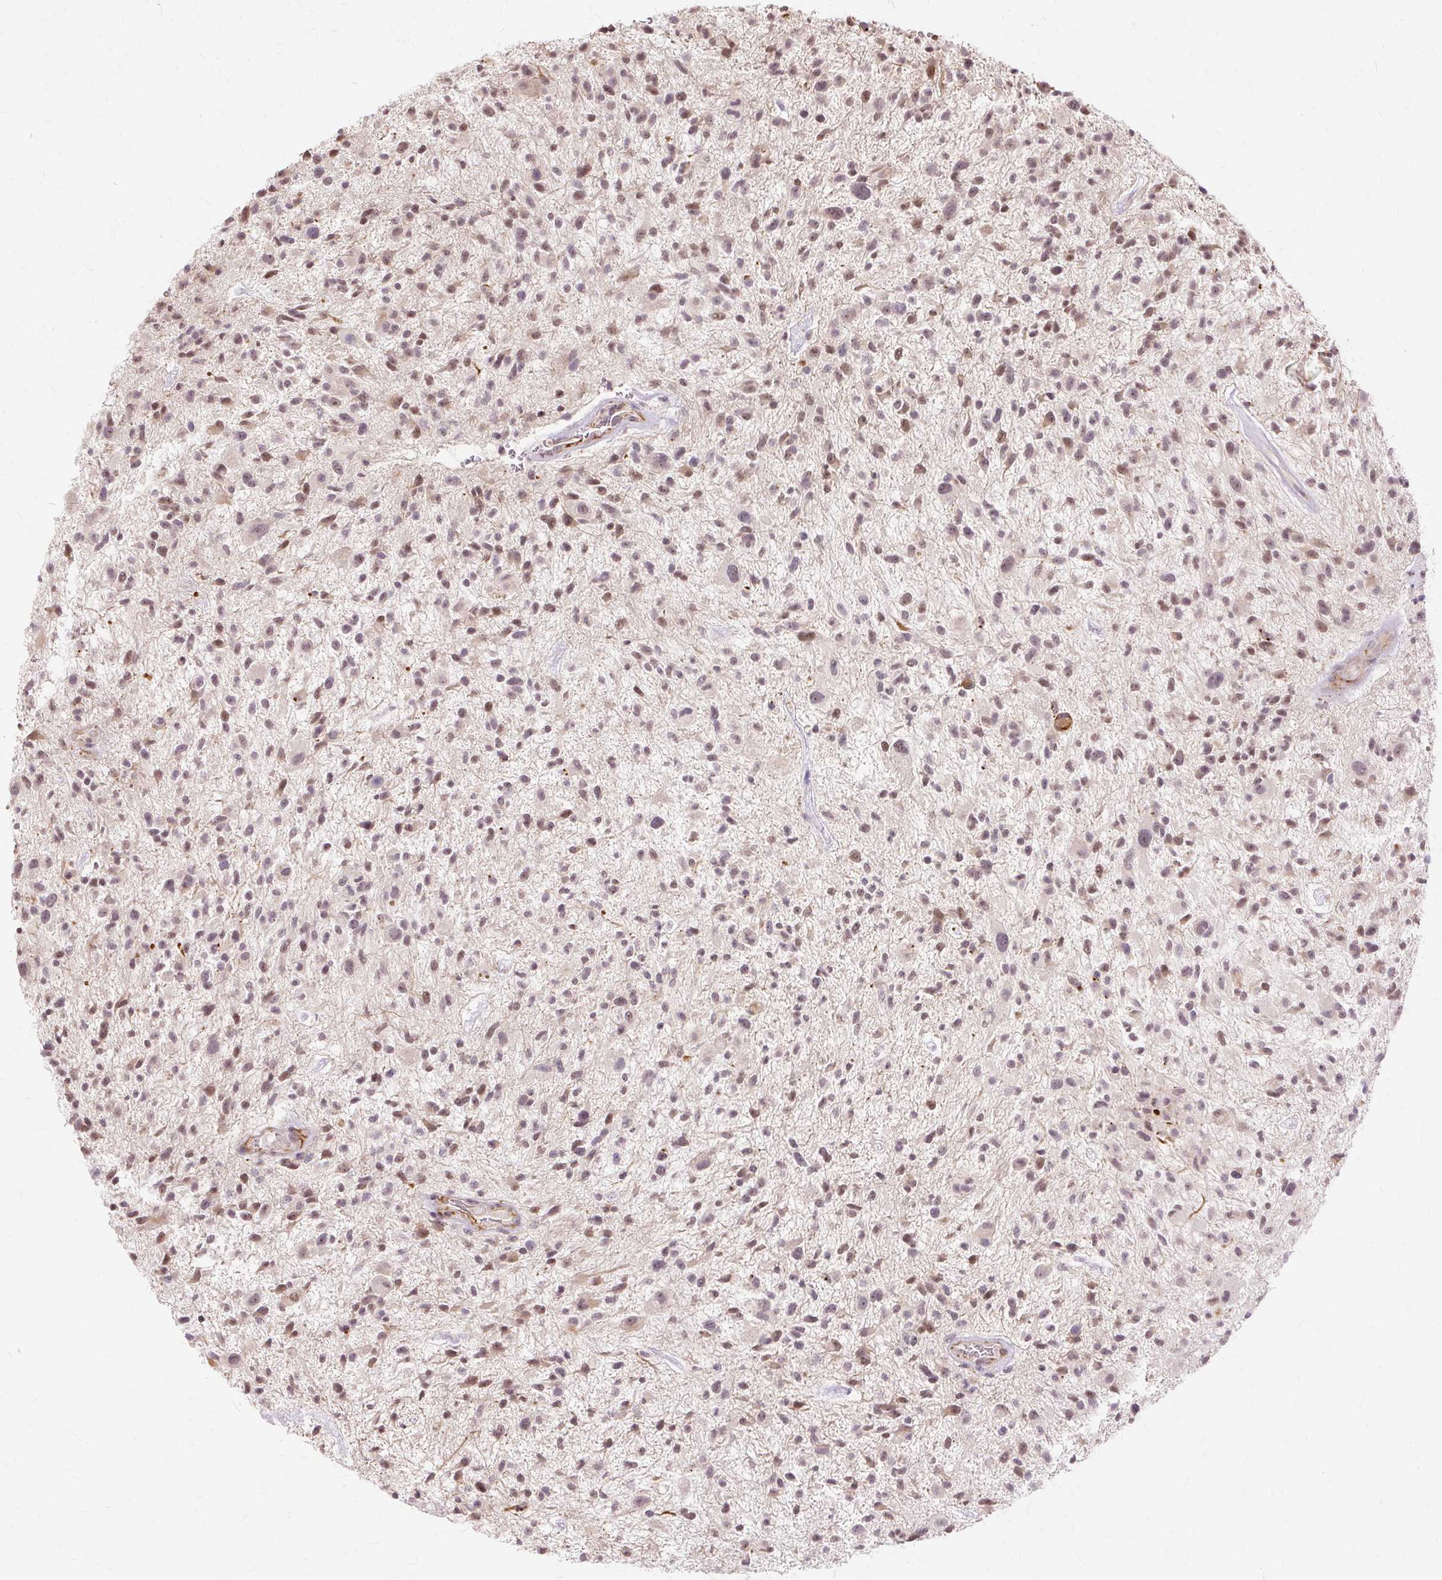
{"staining": {"intensity": "moderate", "quantity": ">75%", "location": "nuclear"}, "tissue": "glioma", "cell_type": "Tumor cells", "image_type": "cancer", "snomed": [{"axis": "morphology", "description": "Glioma, malignant, High grade"}, {"axis": "topography", "description": "Brain"}], "caption": "IHC image of human glioma stained for a protein (brown), which shows medium levels of moderate nuclear staining in approximately >75% of tumor cells.", "gene": "MMACHC", "patient": {"sex": "male", "age": 47}}